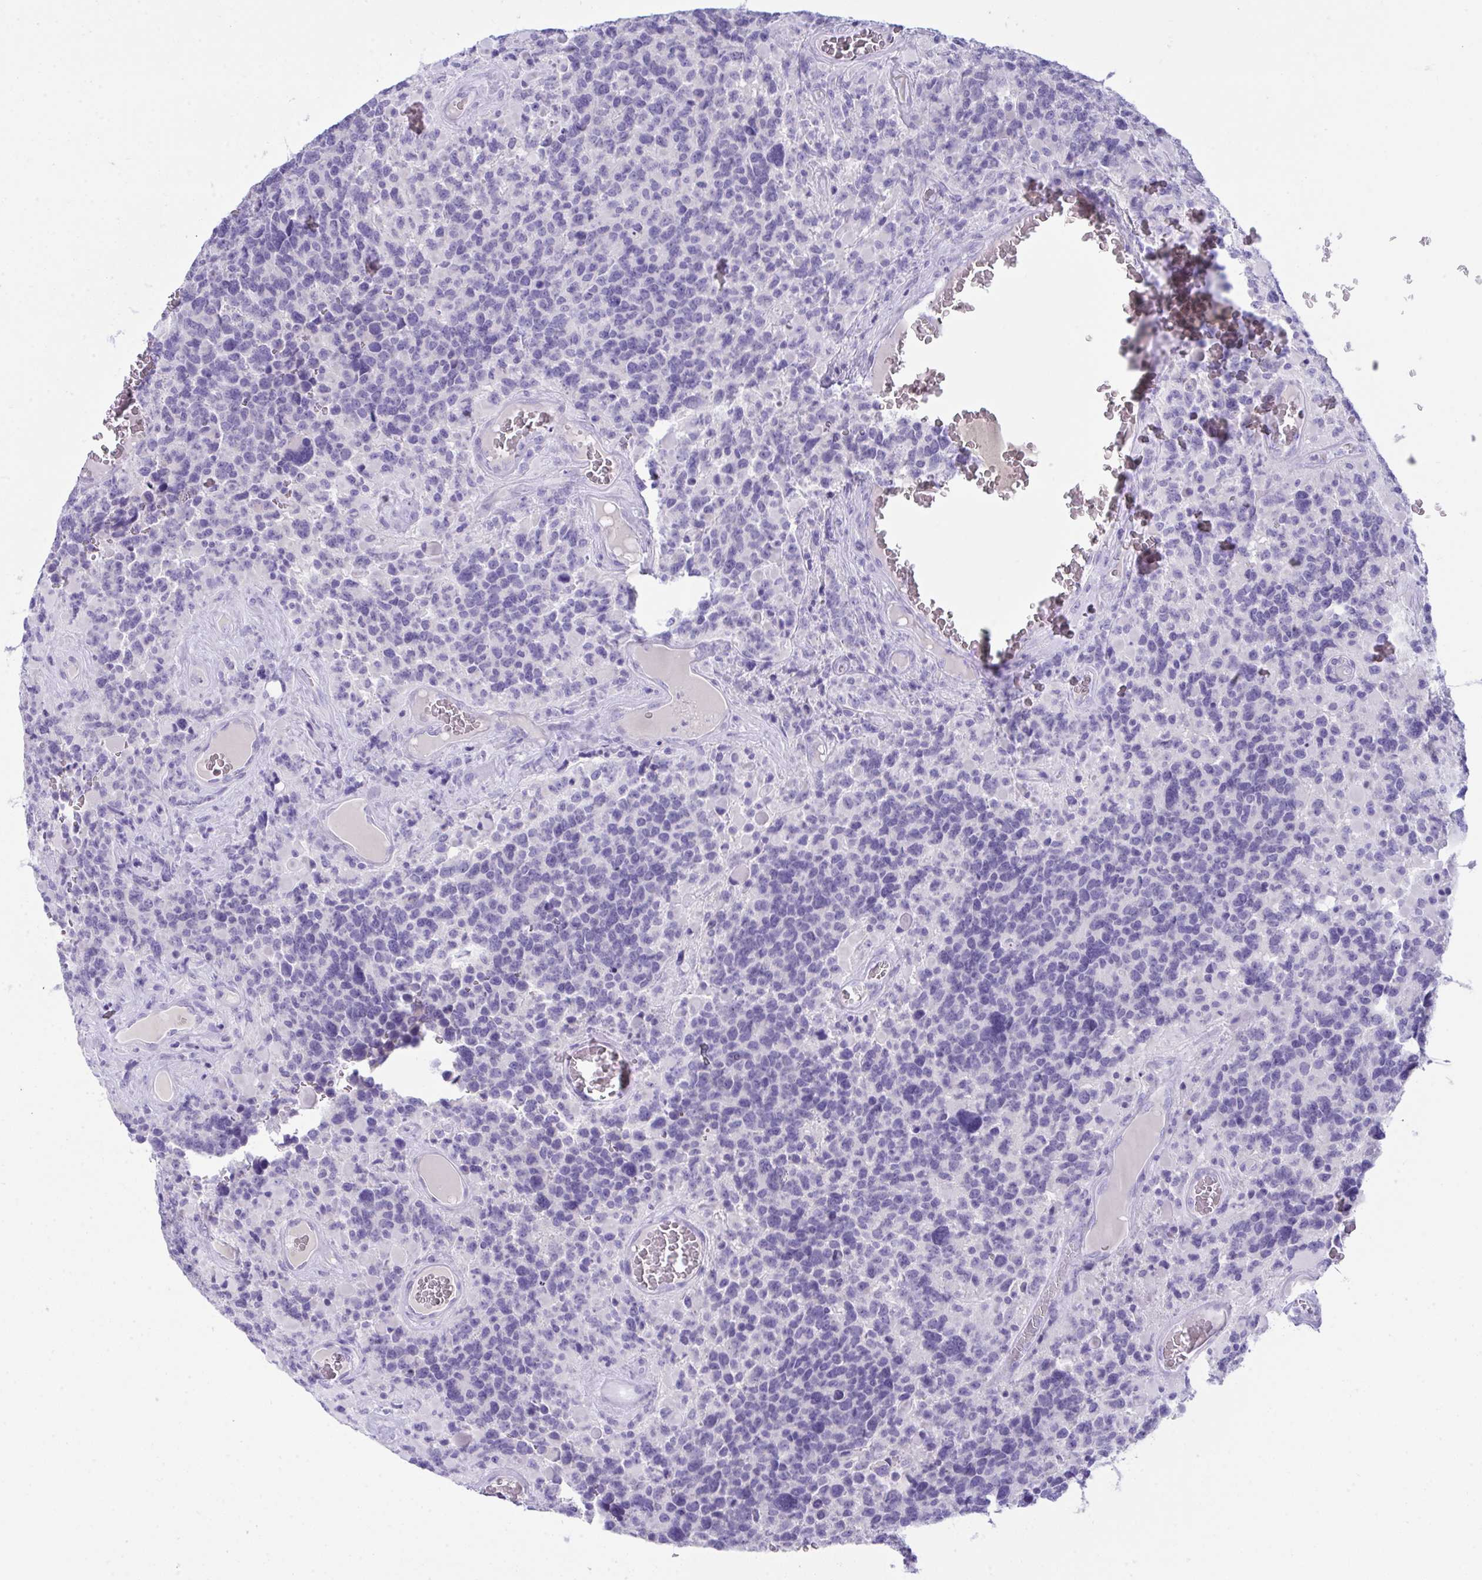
{"staining": {"intensity": "negative", "quantity": "none", "location": "none"}, "tissue": "glioma", "cell_type": "Tumor cells", "image_type": "cancer", "snomed": [{"axis": "morphology", "description": "Glioma, malignant, High grade"}, {"axis": "topography", "description": "Brain"}], "caption": "Tumor cells show no significant staining in glioma.", "gene": "GLB1L2", "patient": {"sex": "female", "age": 40}}